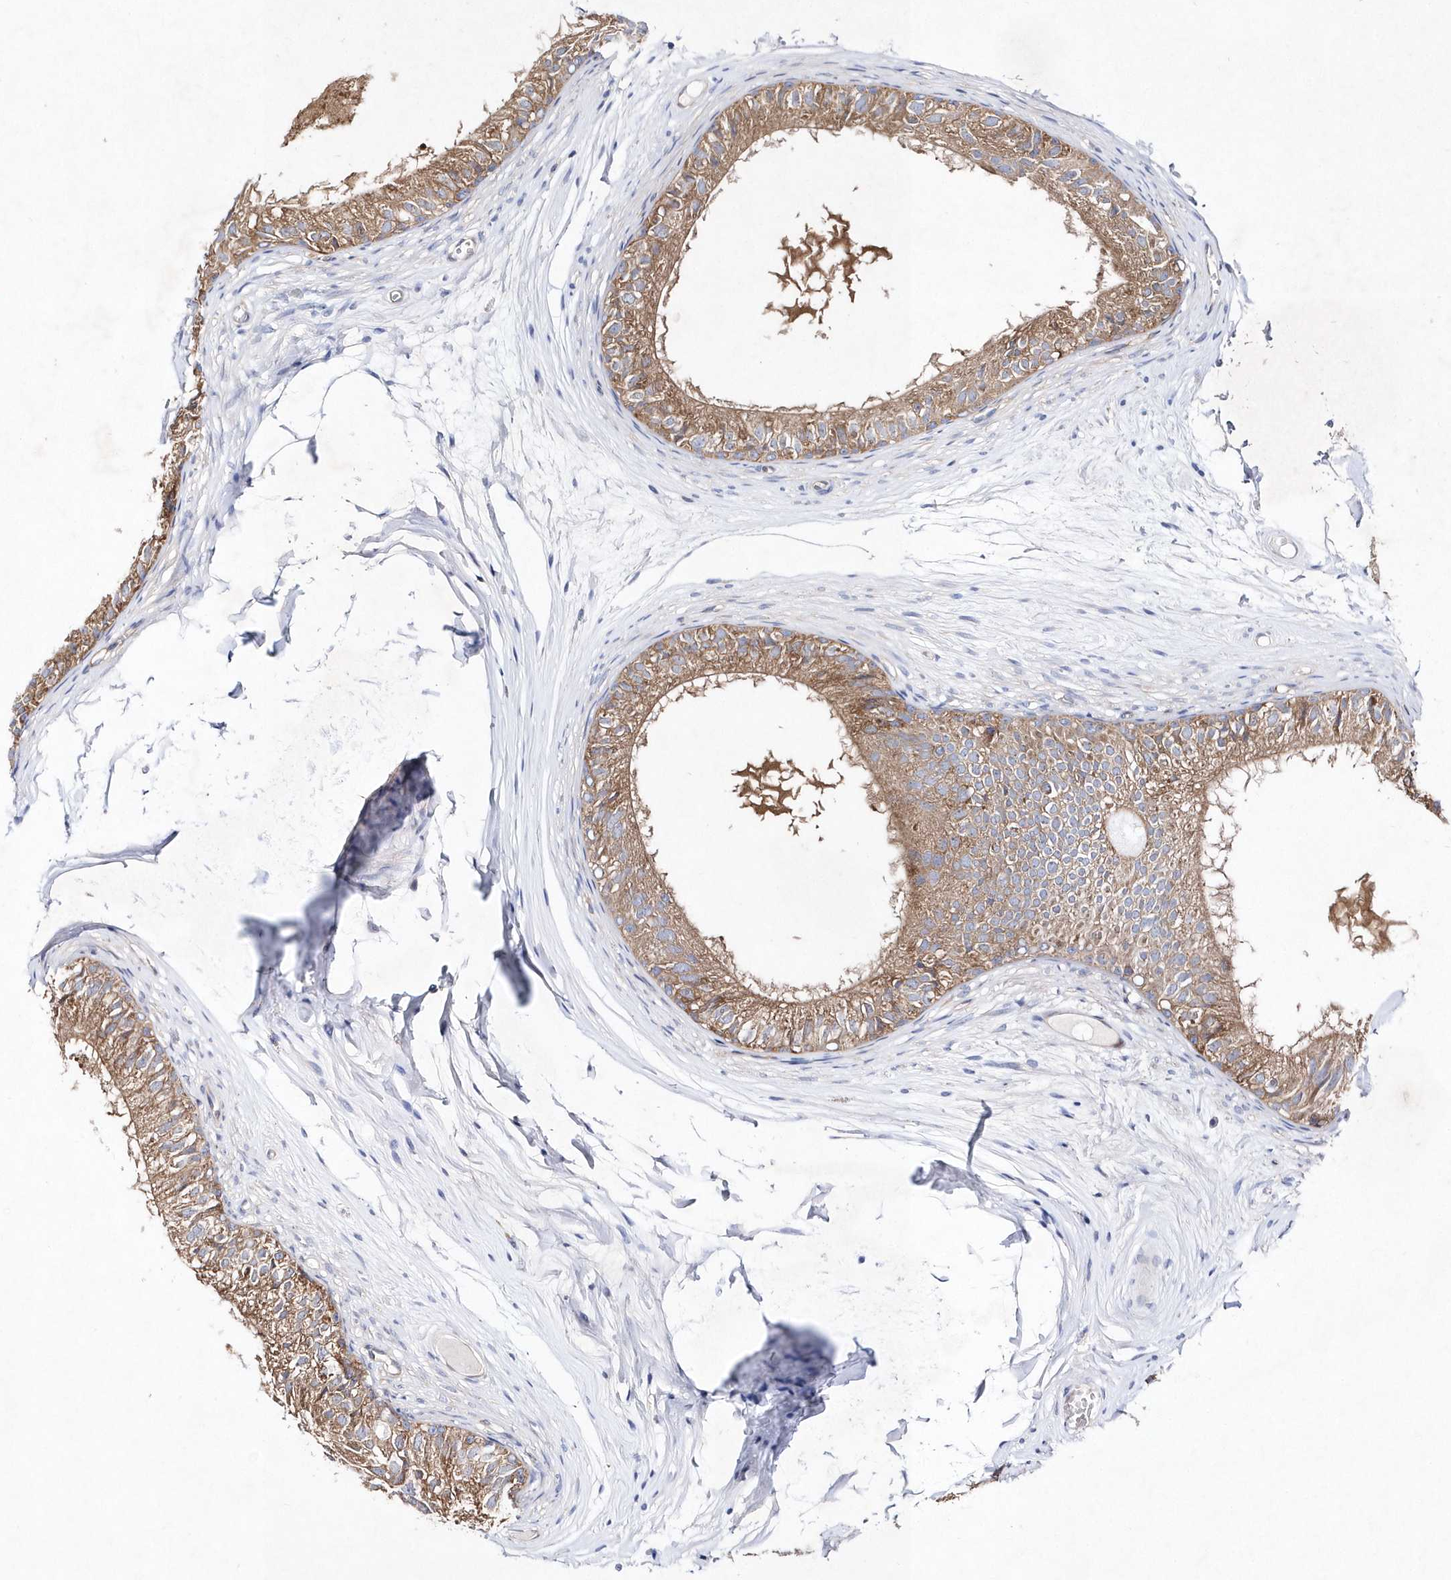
{"staining": {"intensity": "moderate", "quantity": ">75%", "location": "cytoplasmic/membranous"}, "tissue": "epididymis", "cell_type": "Glandular cells", "image_type": "normal", "snomed": [{"axis": "morphology", "description": "Normal tissue, NOS"}, {"axis": "morphology", "description": "Seminoma in situ"}, {"axis": "topography", "description": "Testis"}, {"axis": "topography", "description": "Epididymis"}], "caption": "Immunohistochemistry micrograph of unremarkable epididymis: epididymis stained using immunohistochemistry reveals medium levels of moderate protein expression localized specifically in the cytoplasmic/membranous of glandular cells, appearing as a cytoplasmic/membranous brown color.", "gene": "JKAMP", "patient": {"sex": "male", "age": 28}}